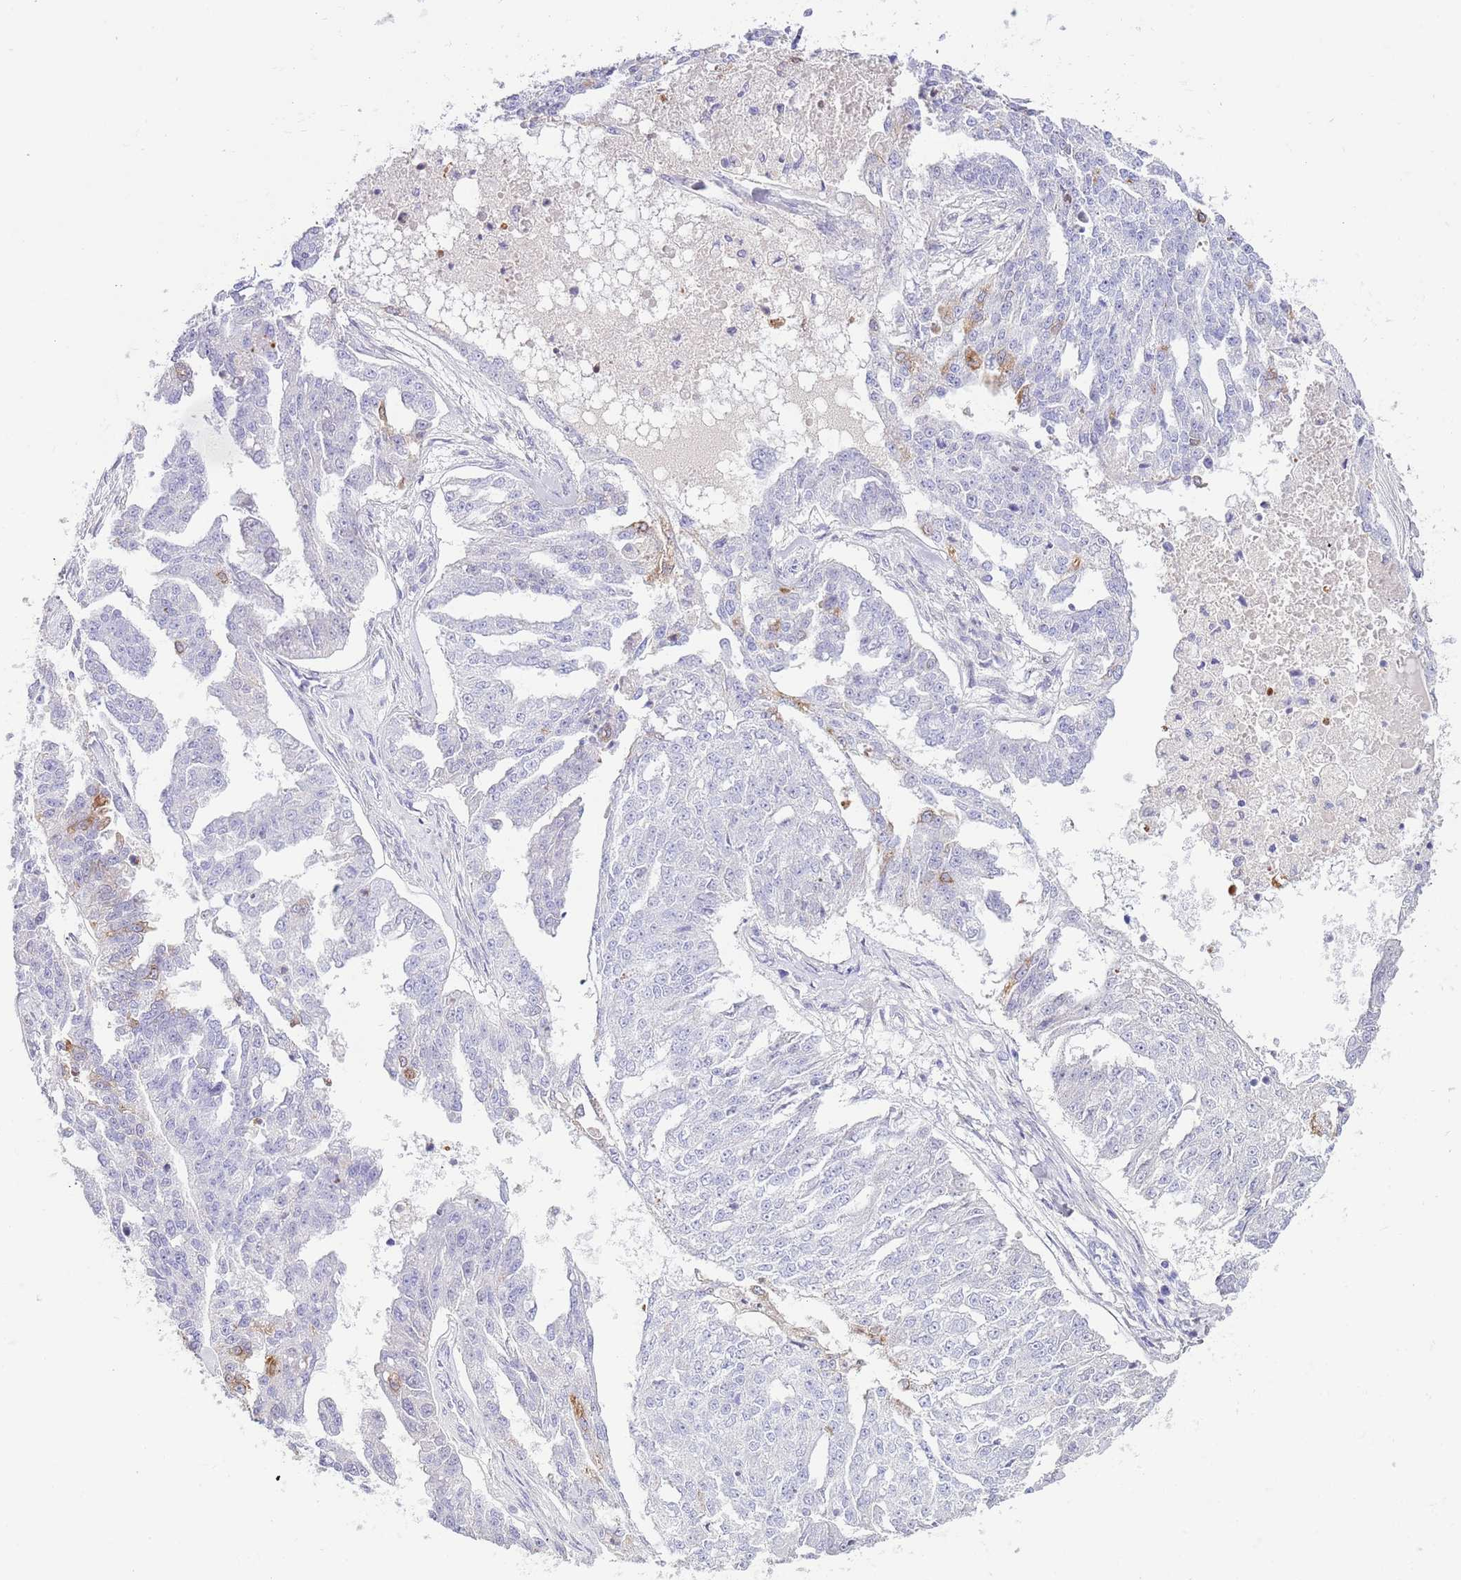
{"staining": {"intensity": "negative", "quantity": "none", "location": "none"}, "tissue": "ovarian cancer", "cell_type": "Tumor cells", "image_type": "cancer", "snomed": [{"axis": "morphology", "description": "Cystadenocarcinoma, serous, NOS"}, {"axis": "topography", "description": "Ovary"}], "caption": "Tumor cells show no significant staining in serous cystadenocarcinoma (ovarian). (DAB immunohistochemistry (IHC) with hematoxylin counter stain).", "gene": "EBPL", "patient": {"sex": "female", "age": 58}}